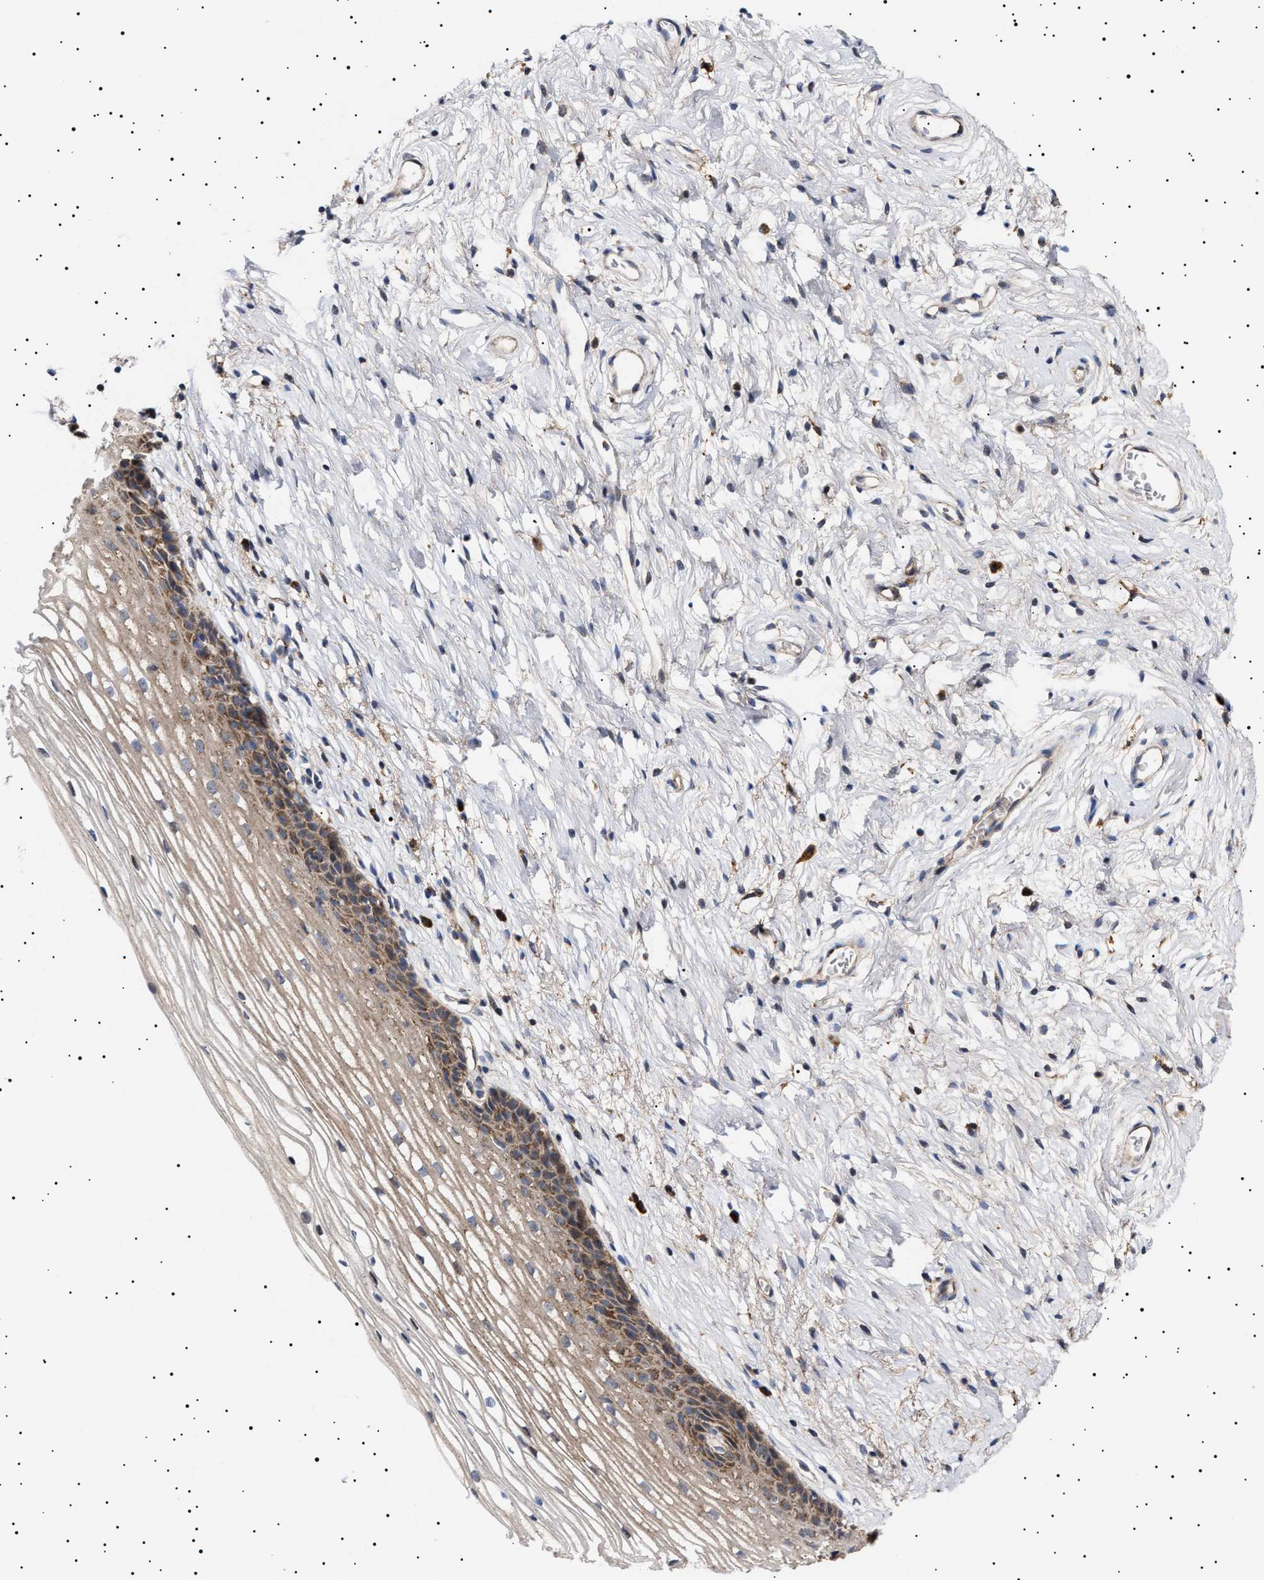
{"staining": {"intensity": "moderate", "quantity": ">75%", "location": "cytoplasmic/membranous"}, "tissue": "cervix", "cell_type": "Squamous epithelial cells", "image_type": "normal", "snomed": [{"axis": "morphology", "description": "Normal tissue, NOS"}, {"axis": "topography", "description": "Cervix"}], "caption": "This is a photomicrograph of immunohistochemistry staining of unremarkable cervix, which shows moderate expression in the cytoplasmic/membranous of squamous epithelial cells.", "gene": "MRPL10", "patient": {"sex": "female", "age": 77}}